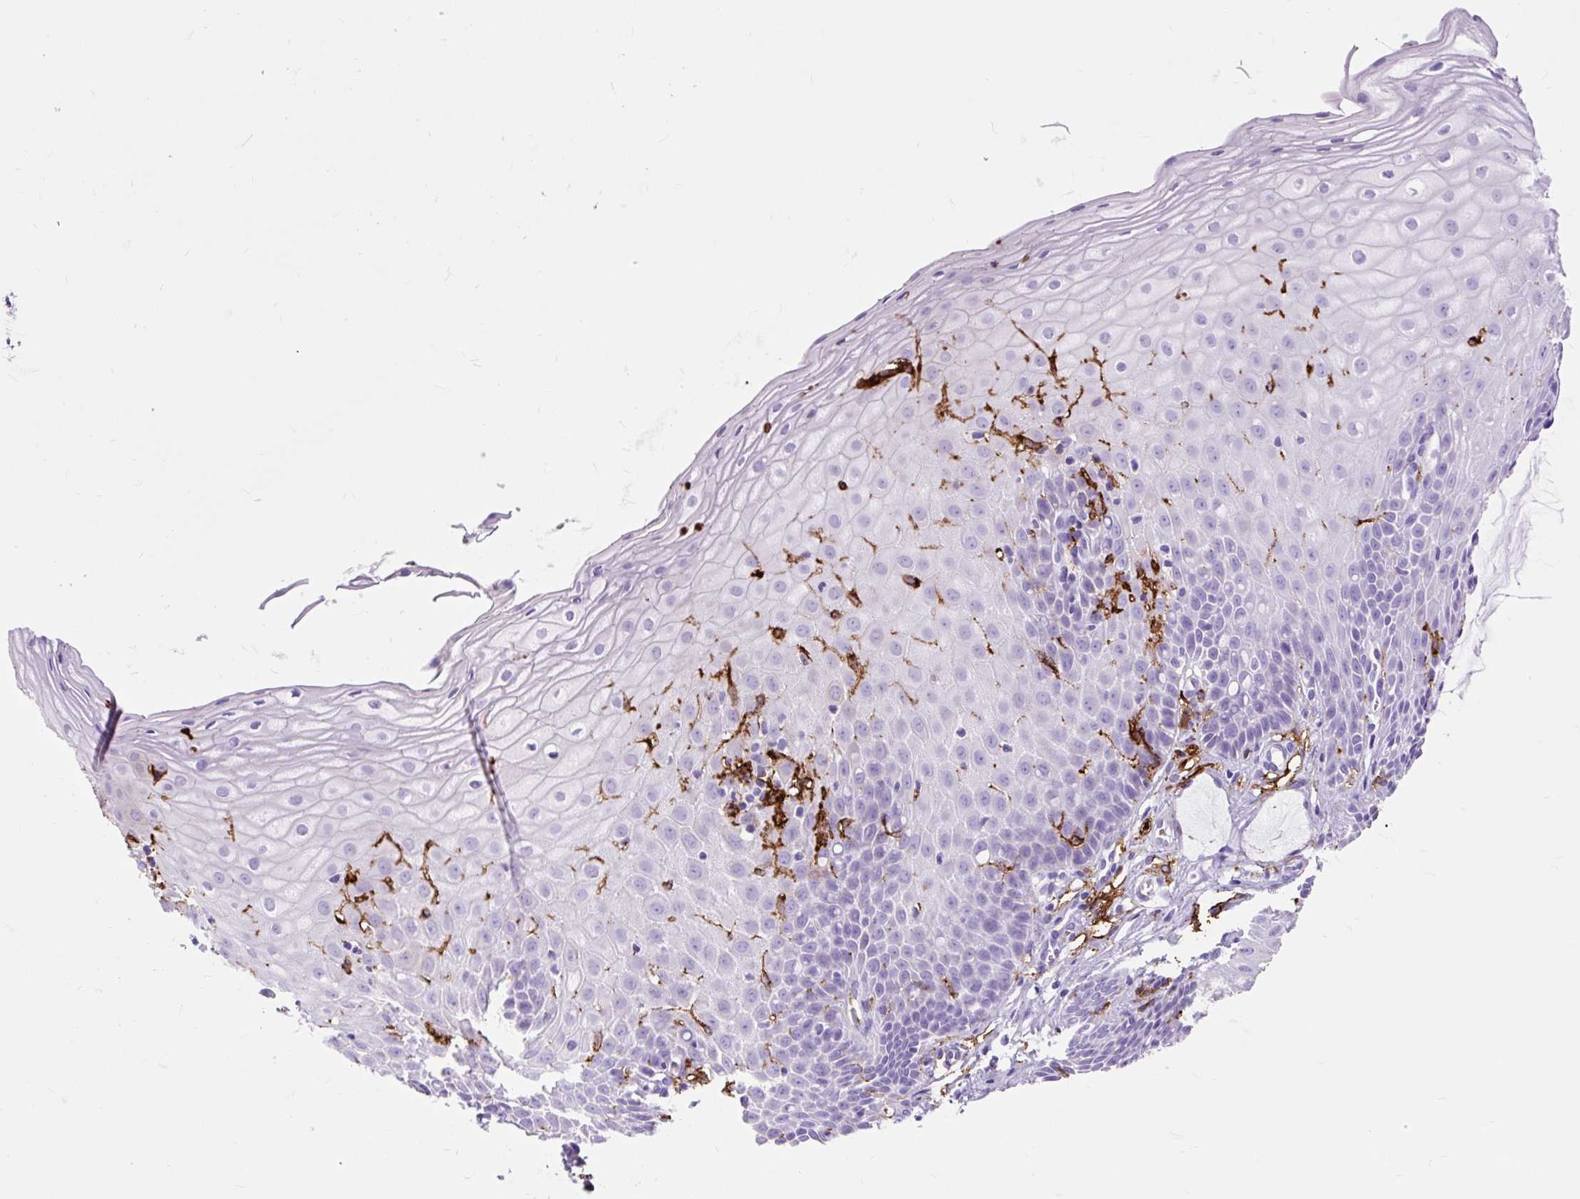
{"staining": {"intensity": "moderate", "quantity": "<25%", "location": "cytoplasmic/membranous"}, "tissue": "cervix", "cell_type": "Glandular cells", "image_type": "normal", "snomed": [{"axis": "morphology", "description": "Normal tissue, NOS"}, {"axis": "topography", "description": "Cervix"}], "caption": "Immunohistochemical staining of unremarkable human cervix demonstrates low levels of moderate cytoplasmic/membranous expression in about <25% of glandular cells.", "gene": "HLA", "patient": {"sex": "female", "age": 36}}